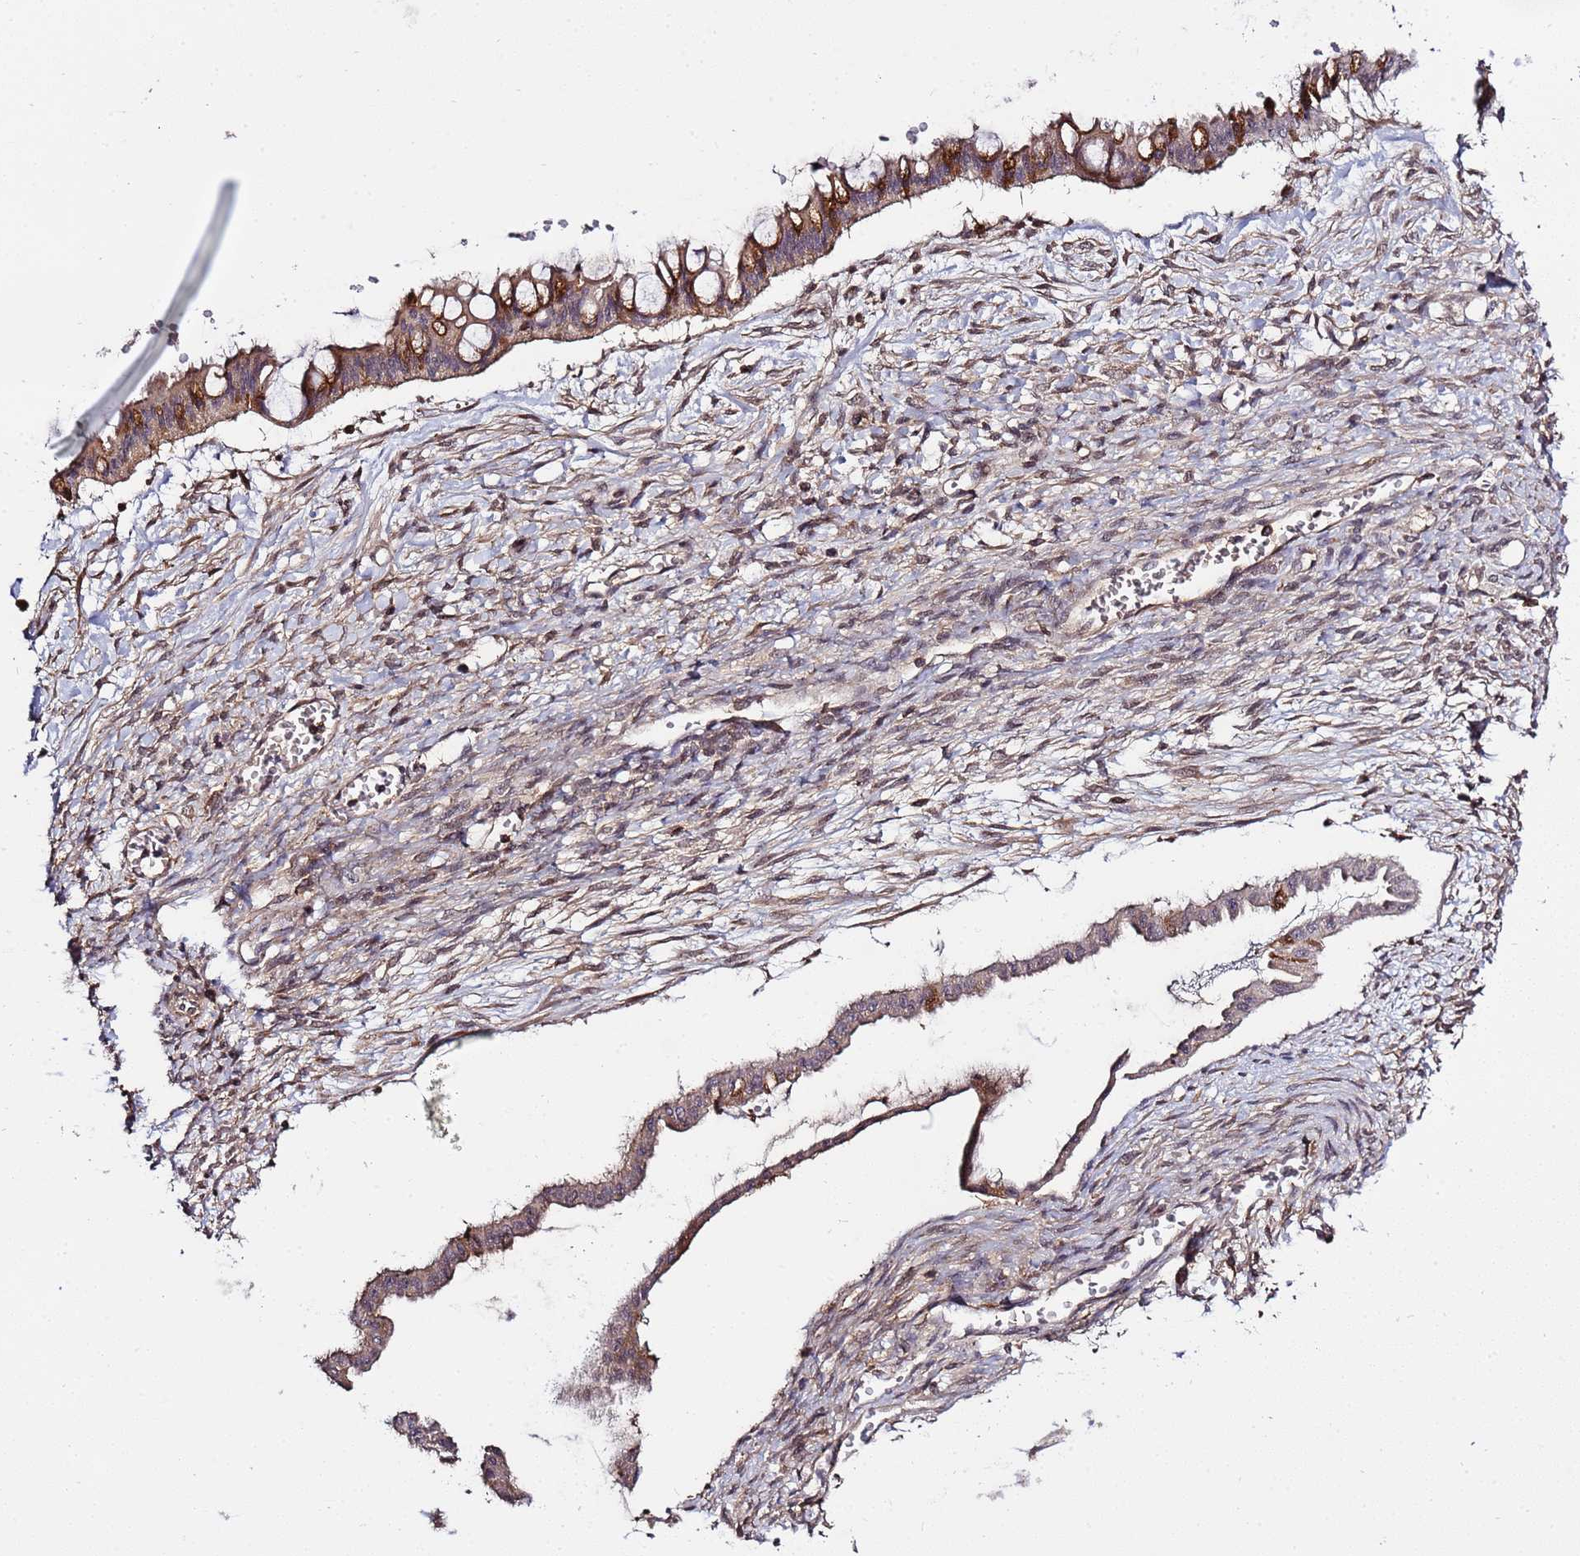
{"staining": {"intensity": "moderate", "quantity": ">75%", "location": "cytoplasmic/membranous"}, "tissue": "ovarian cancer", "cell_type": "Tumor cells", "image_type": "cancer", "snomed": [{"axis": "morphology", "description": "Cystadenocarcinoma, mucinous, NOS"}, {"axis": "topography", "description": "Ovary"}], "caption": "The image demonstrates immunohistochemical staining of ovarian cancer. There is moderate cytoplasmic/membranous staining is identified in about >75% of tumor cells. (DAB (3,3'-diaminobenzidine) = brown stain, brightfield microscopy at high magnification).", "gene": "ZNF624", "patient": {"sex": "female", "age": 73}}